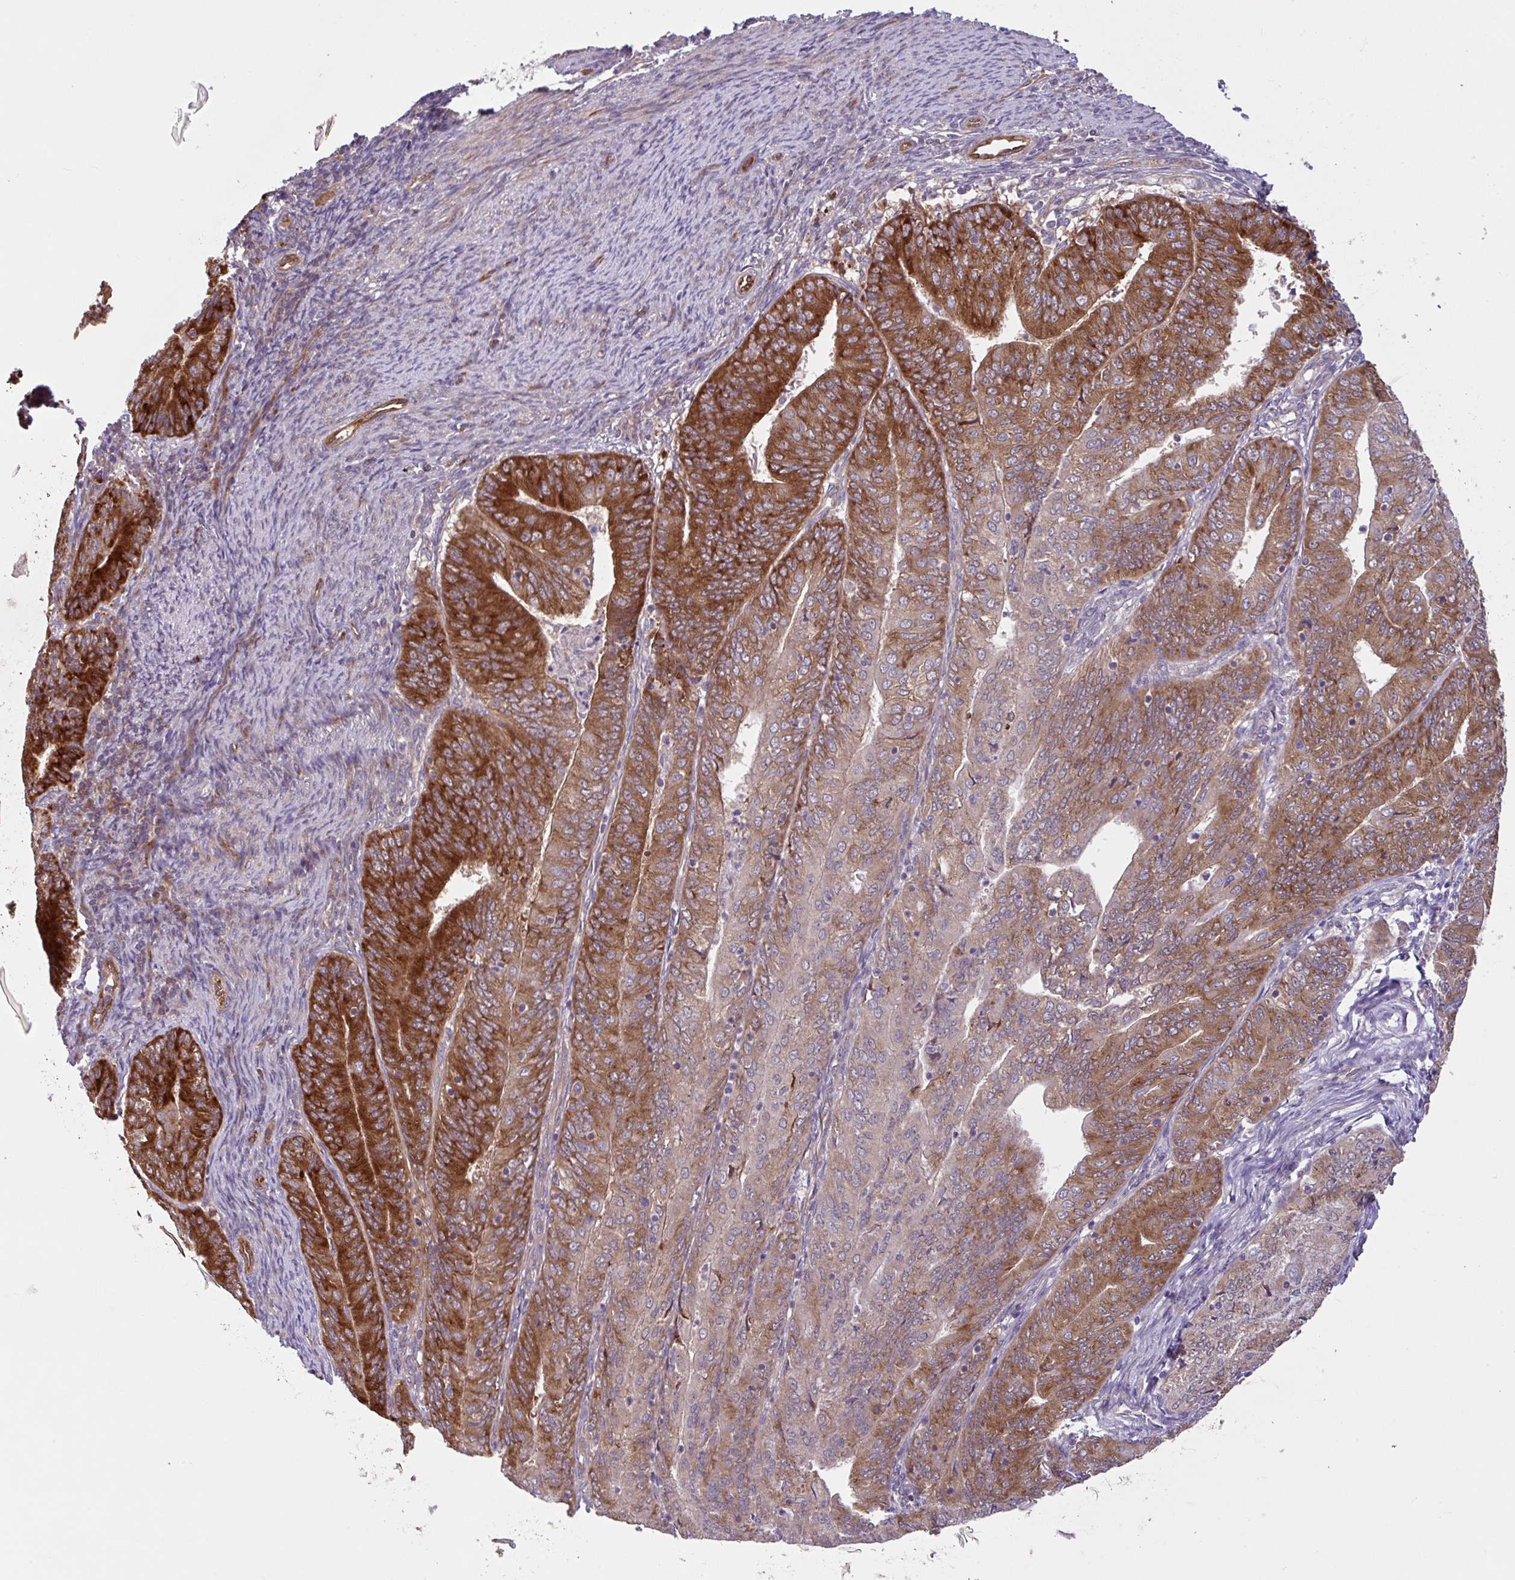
{"staining": {"intensity": "strong", "quantity": "25%-75%", "location": "cytoplasmic/membranous"}, "tissue": "endometrial cancer", "cell_type": "Tumor cells", "image_type": "cancer", "snomed": [{"axis": "morphology", "description": "Adenocarcinoma, NOS"}, {"axis": "topography", "description": "Endometrium"}], "caption": "Immunohistochemistry (IHC) image of human endometrial cancer stained for a protein (brown), which exhibits high levels of strong cytoplasmic/membranous staining in about 25%-75% of tumor cells.", "gene": "NTPCR", "patient": {"sex": "female", "age": 57}}